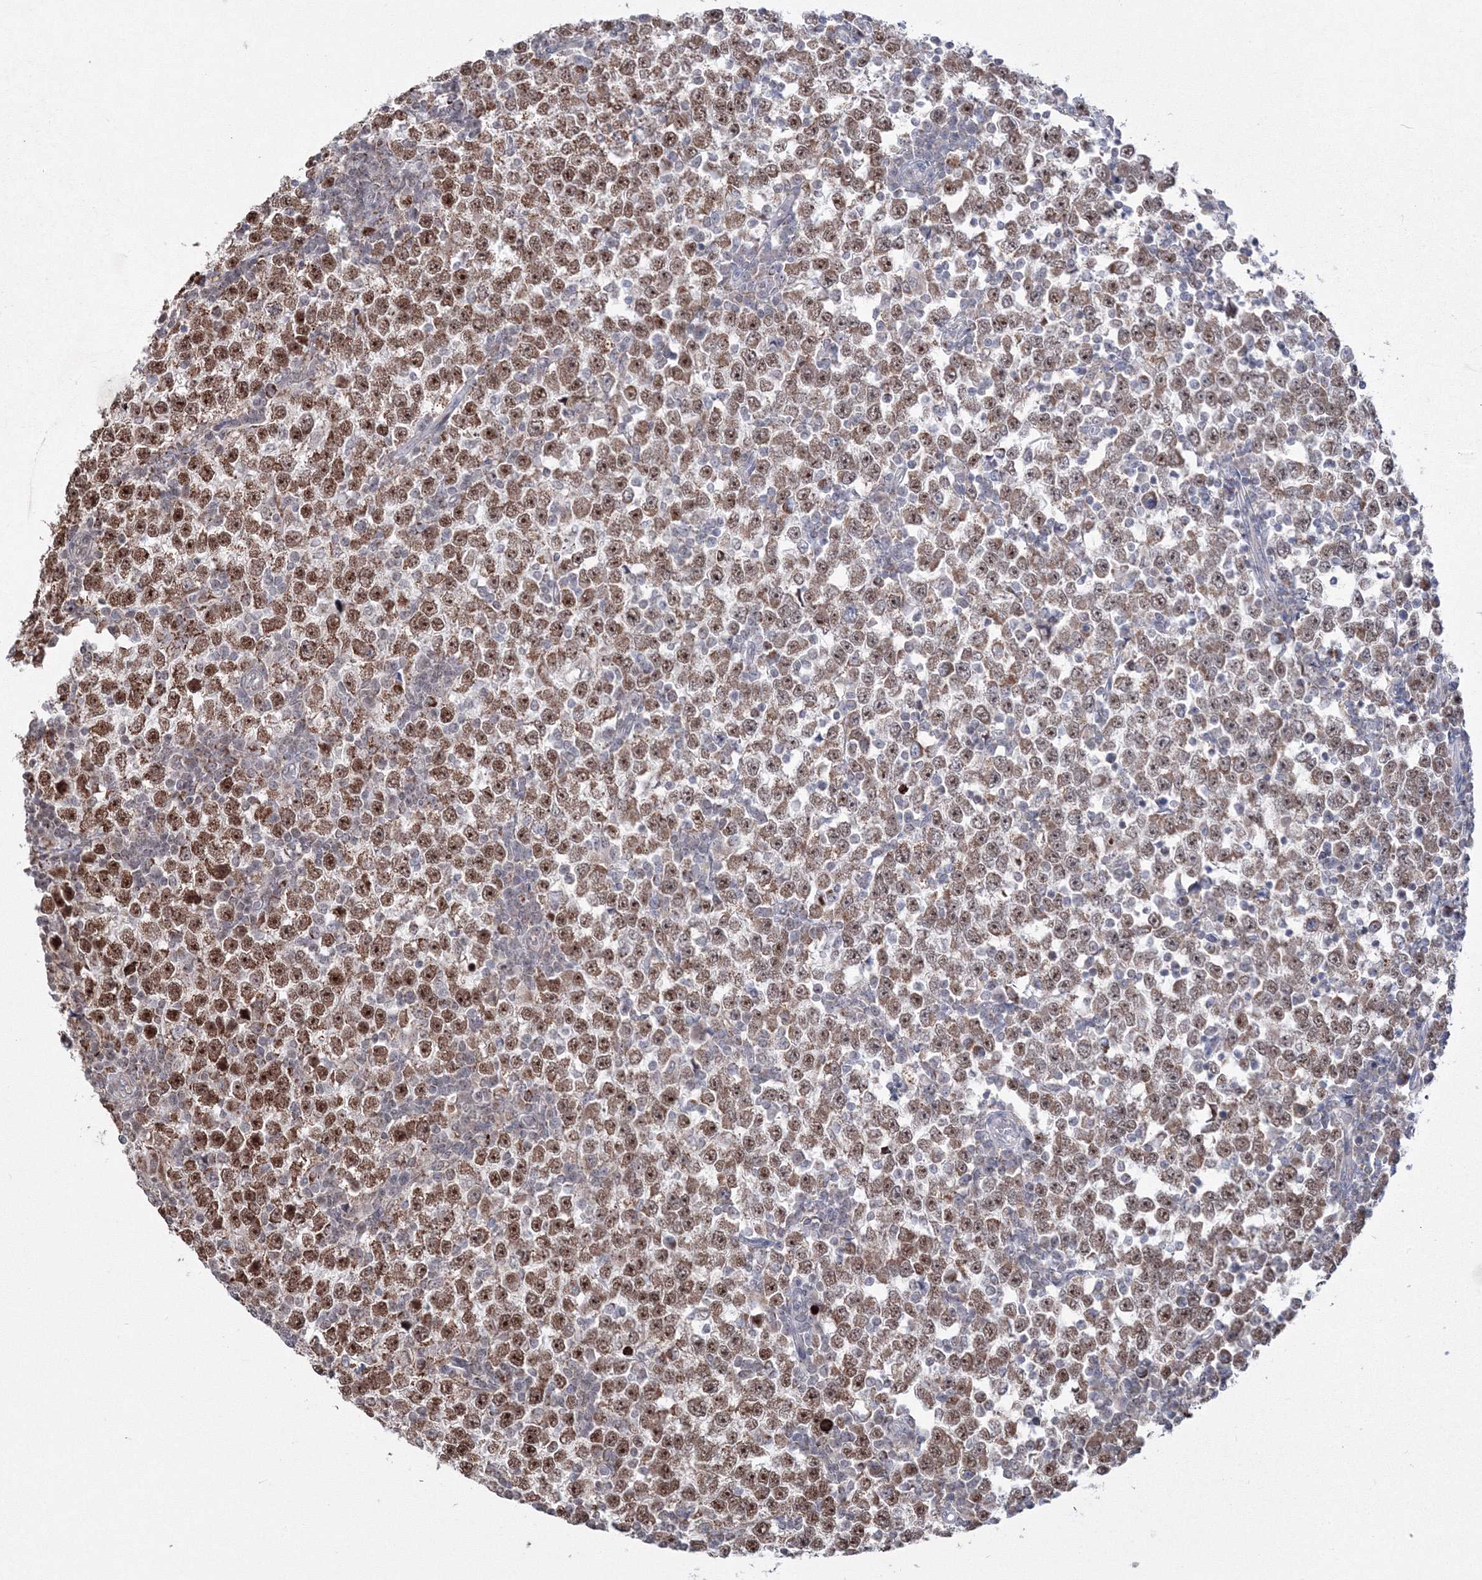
{"staining": {"intensity": "strong", "quantity": ">75%", "location": "cytoplasmic/membranous,nuclear"}, "tissue": "testis cancer", "cell_type": "Tumor cells", "image_type": "cancer", "snomed": [{"axis": "morphology", "description": "Seminoma, NOS"}, {"axis": "topography", "description": "Testis"}], "caption": "DAB immunohistochemical staining of human testis seminoma displays strong cytoplasmic/membranous and nuclear protein expression in approximately >75% of tumor cells.", "gene": "GRSF1", "patient": {"sex": "male", "age": 65}}